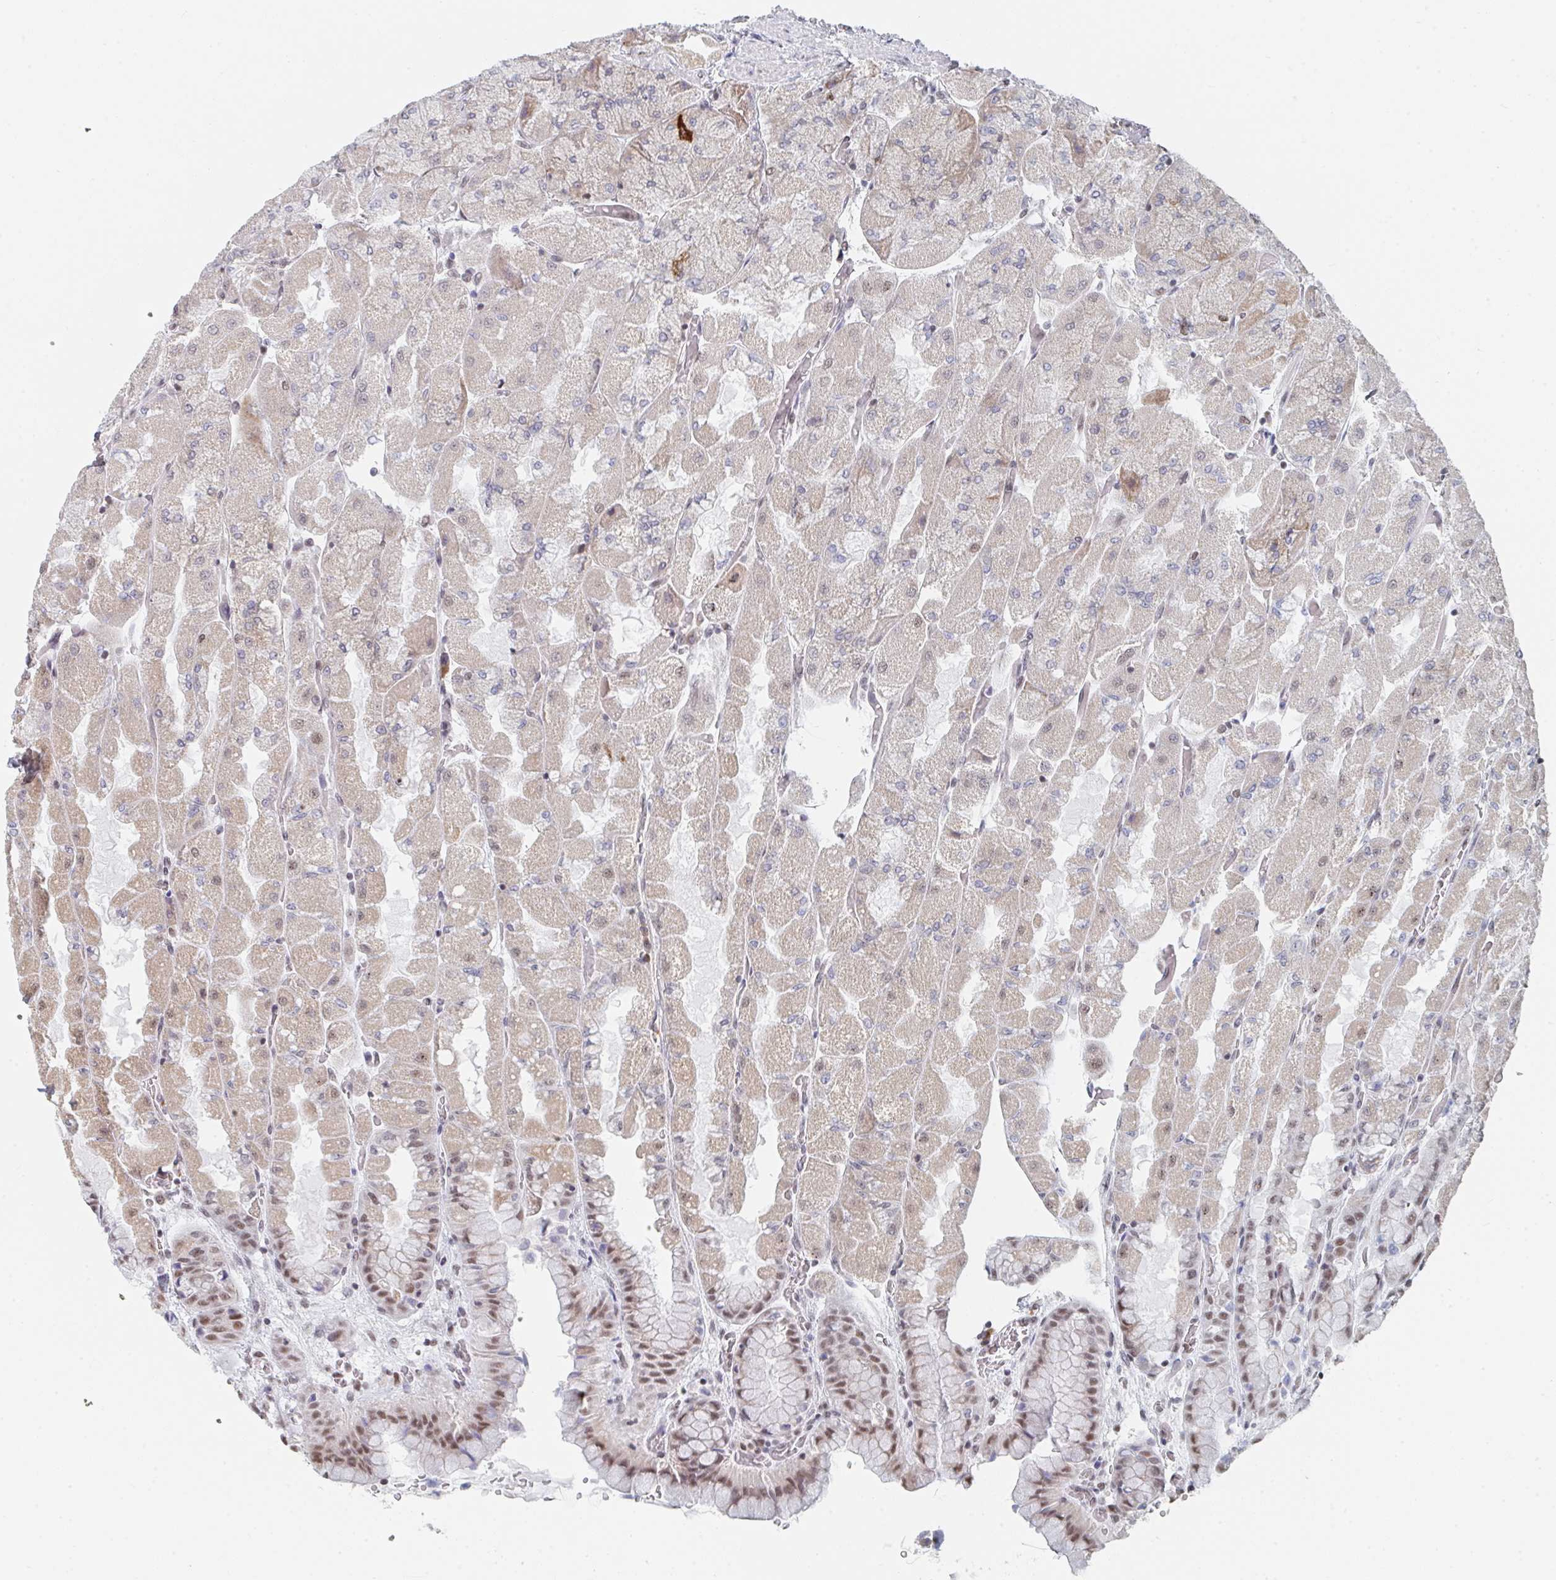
{"staining": {"intensity": "weak", "quantity": "25%-75%", "location": "nuclear"}, "tissue": "stomach", "cell_type": "Glandular cells", "image_type": "normal", "snomed": [{"axis": "morphology", "description": "Normal tissue, NOS"}, {"axis": "topography", "description": "Stomach"}], "caption": "Weak nuclear staining for a protein is present in approximately 25%-75% of glandular cells of normal stomach using IHC.", "gene": "MBNL1", "patient": {"sex": "female", "age": 61}}